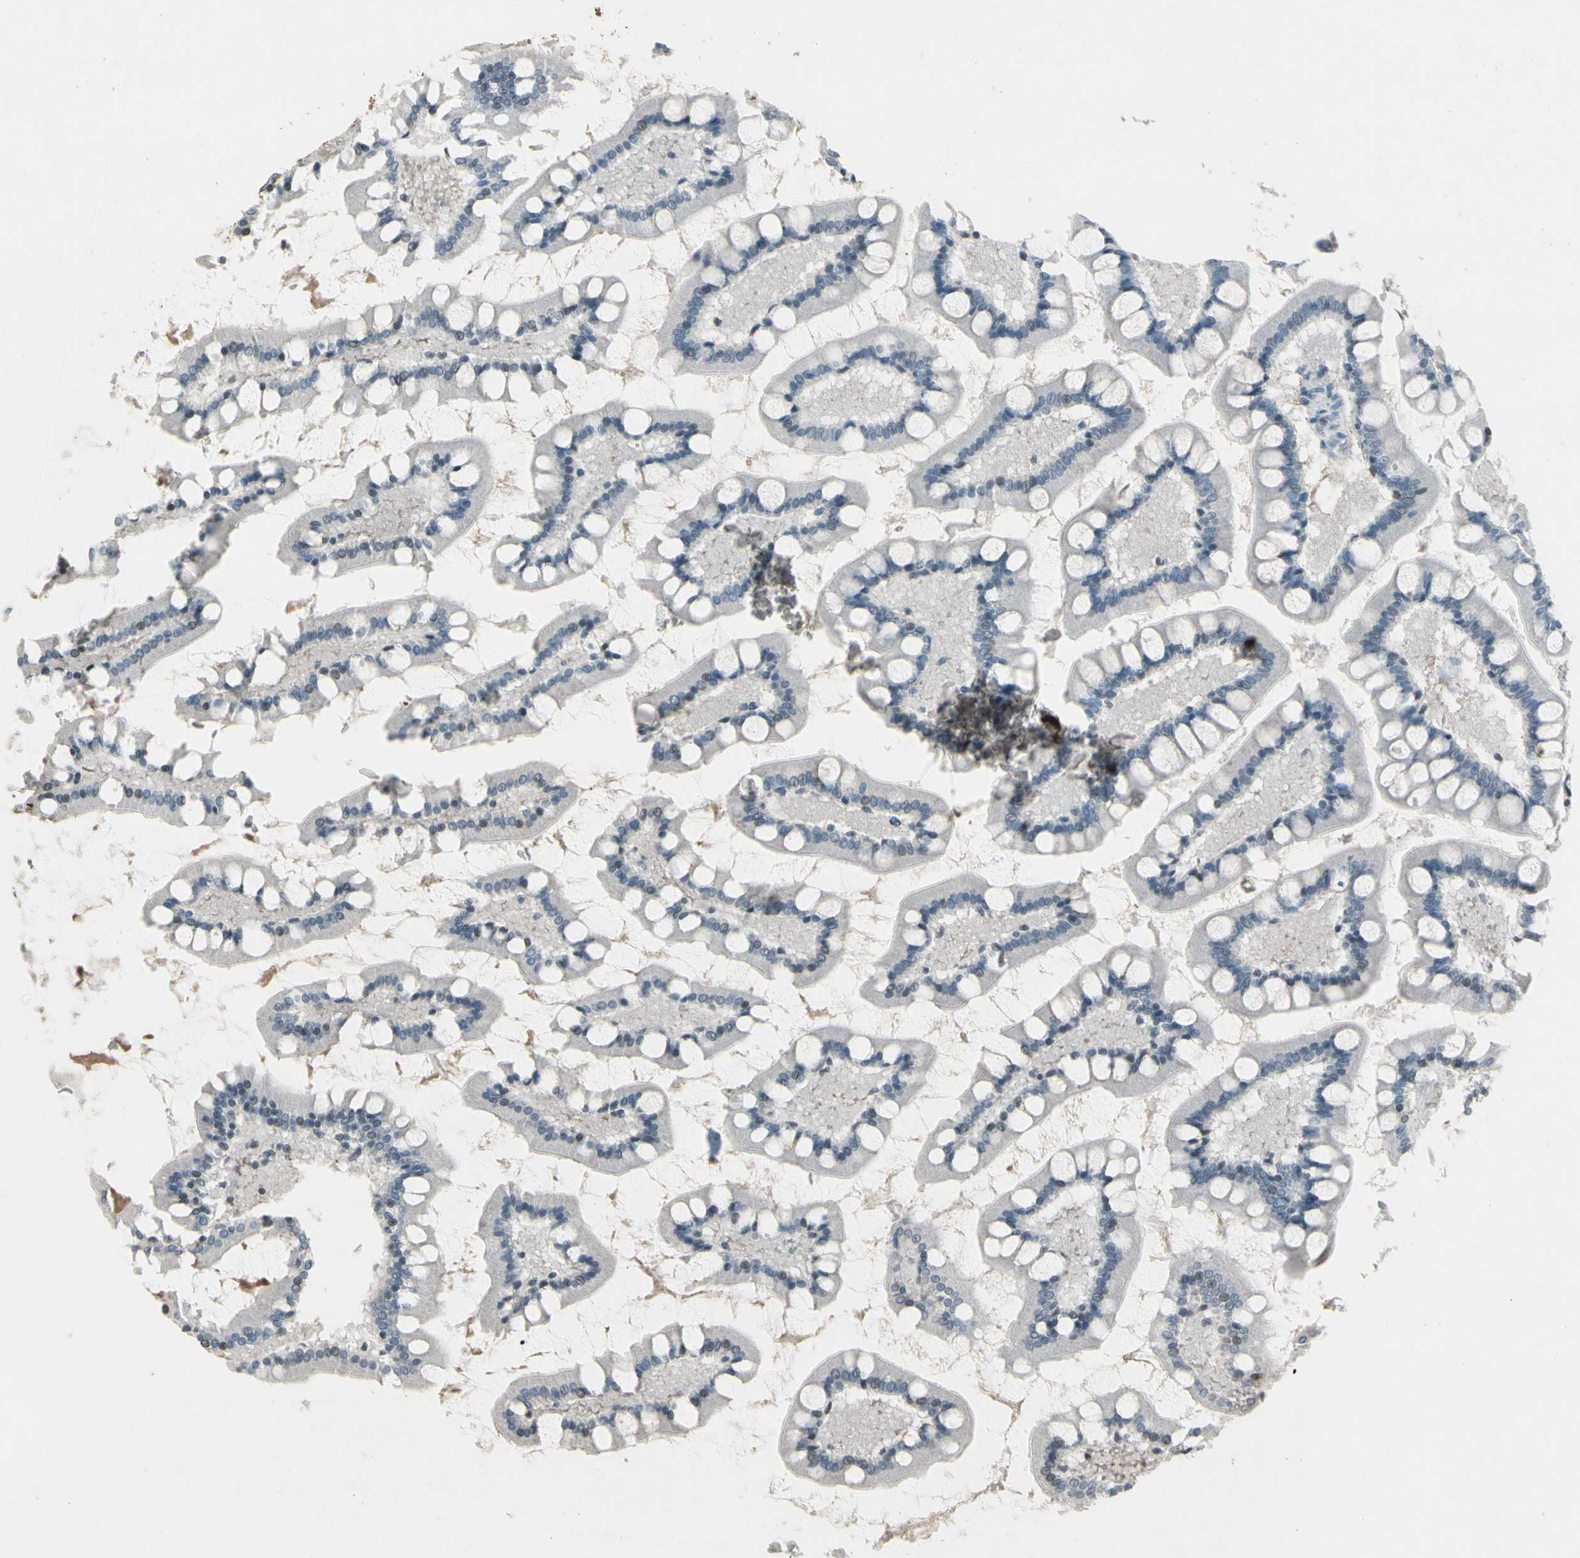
{"staining": {"intensity": "negative", "quantity": "none", "location": "none"}, "tissue": "small intestine", "cell_type": "Glandular cells", "image_type": "normal", "snomed": [{"axis": "morphology", "description": "Normal tissue, NOS"}, {"axis": "topography", "description": "Small intestine"}], "caption": "Protein analysis of unremarkable small intestine demonstrates no significant expression in glandular cells.", "gene": "PDPN", "patient": {"sex": "male", "age": 41}}